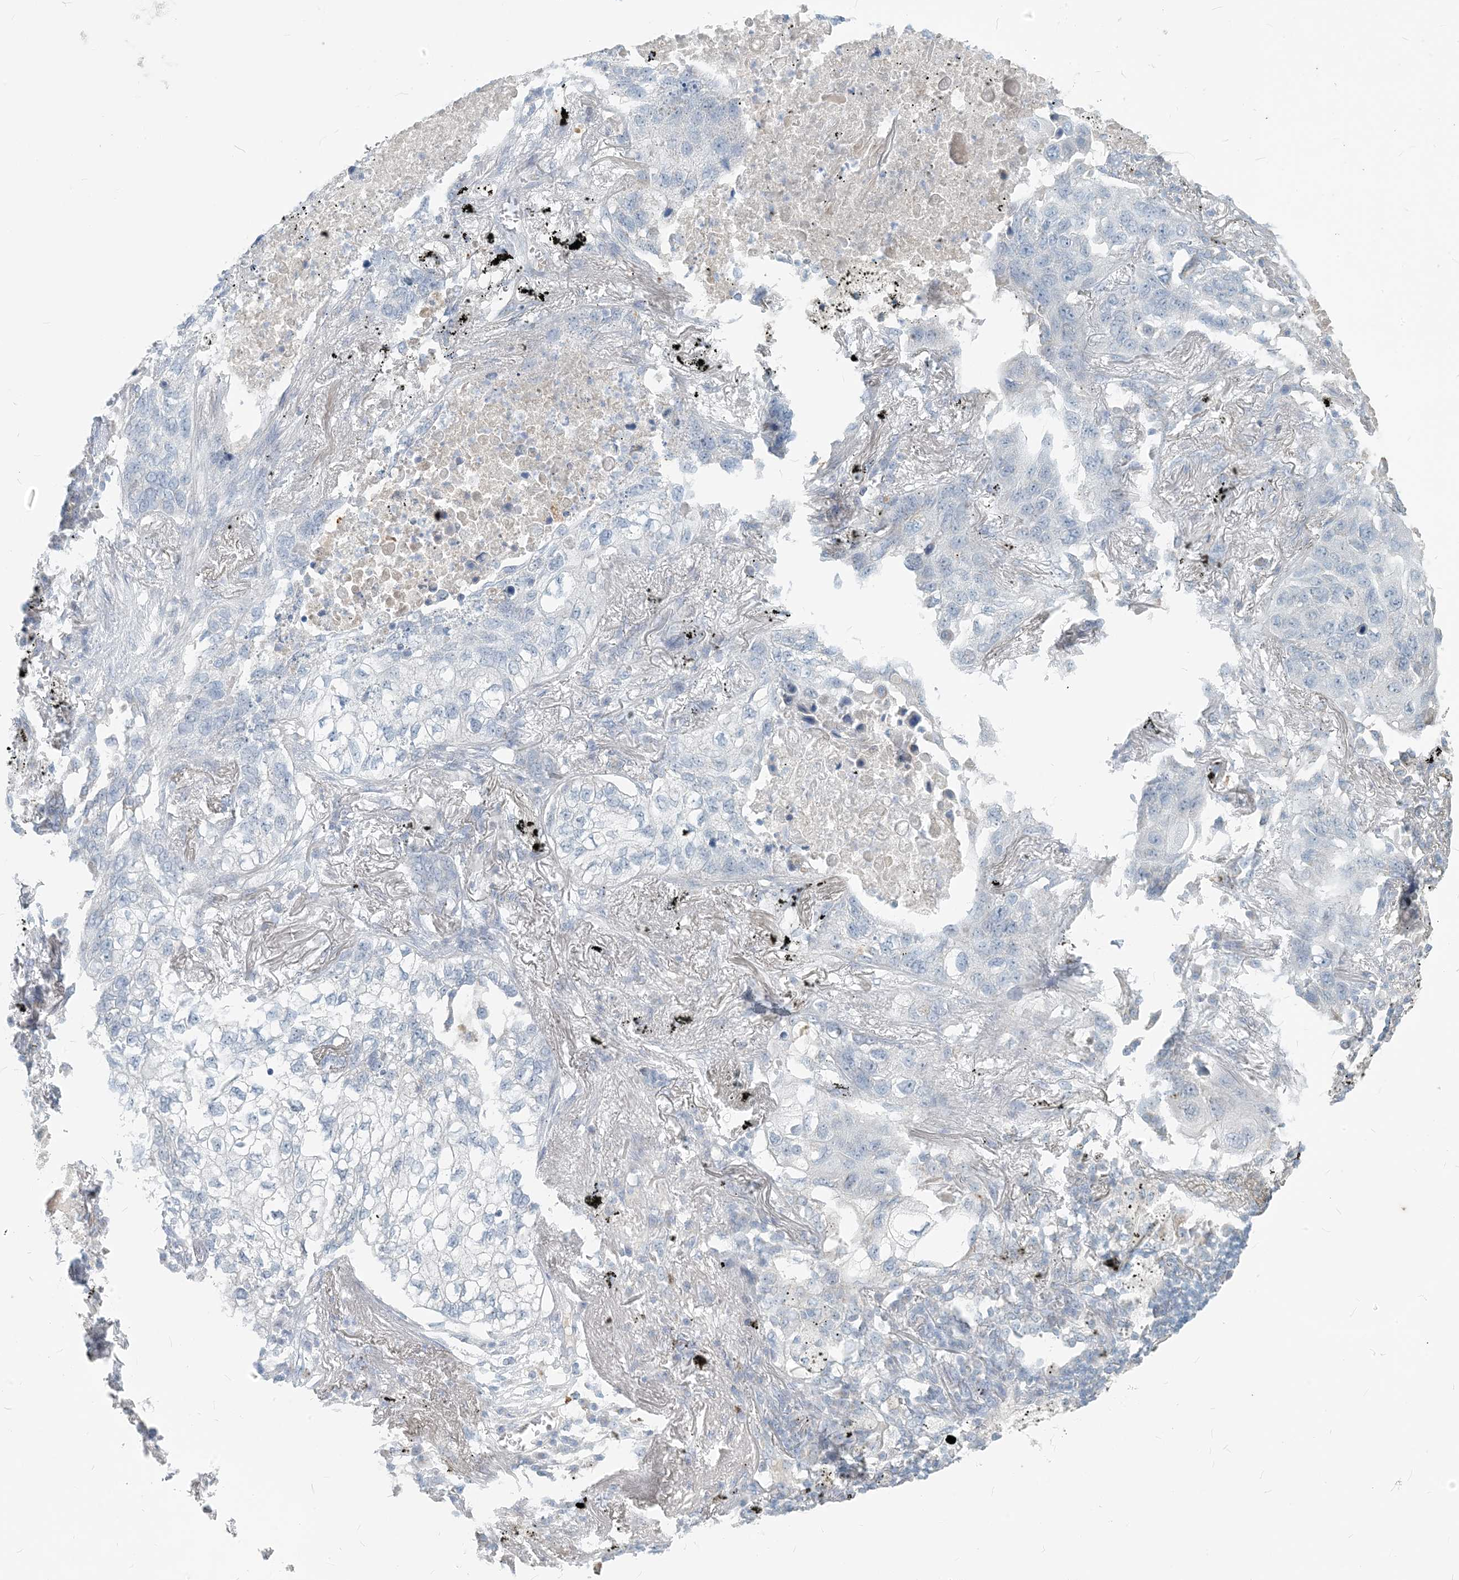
{"staining": {"intensity": "negative", "quantity": "none", "location": "none"}, "tissue": "lung cancer", "cell_type": "Tumor cells", "image_type": "cancer", "snomed": [{"axis": "morphology", "description": "Squamous cell carcinoma, NOS"}, {"axis": "topography", "description": "Lung"}], "caption": "Immunohistochemical staining of human squamous cell carcinoma (lung) shows no significant staining in tumor cells.", "gene": "SCML1", "patient": {"sex": "female", "age": 63}}